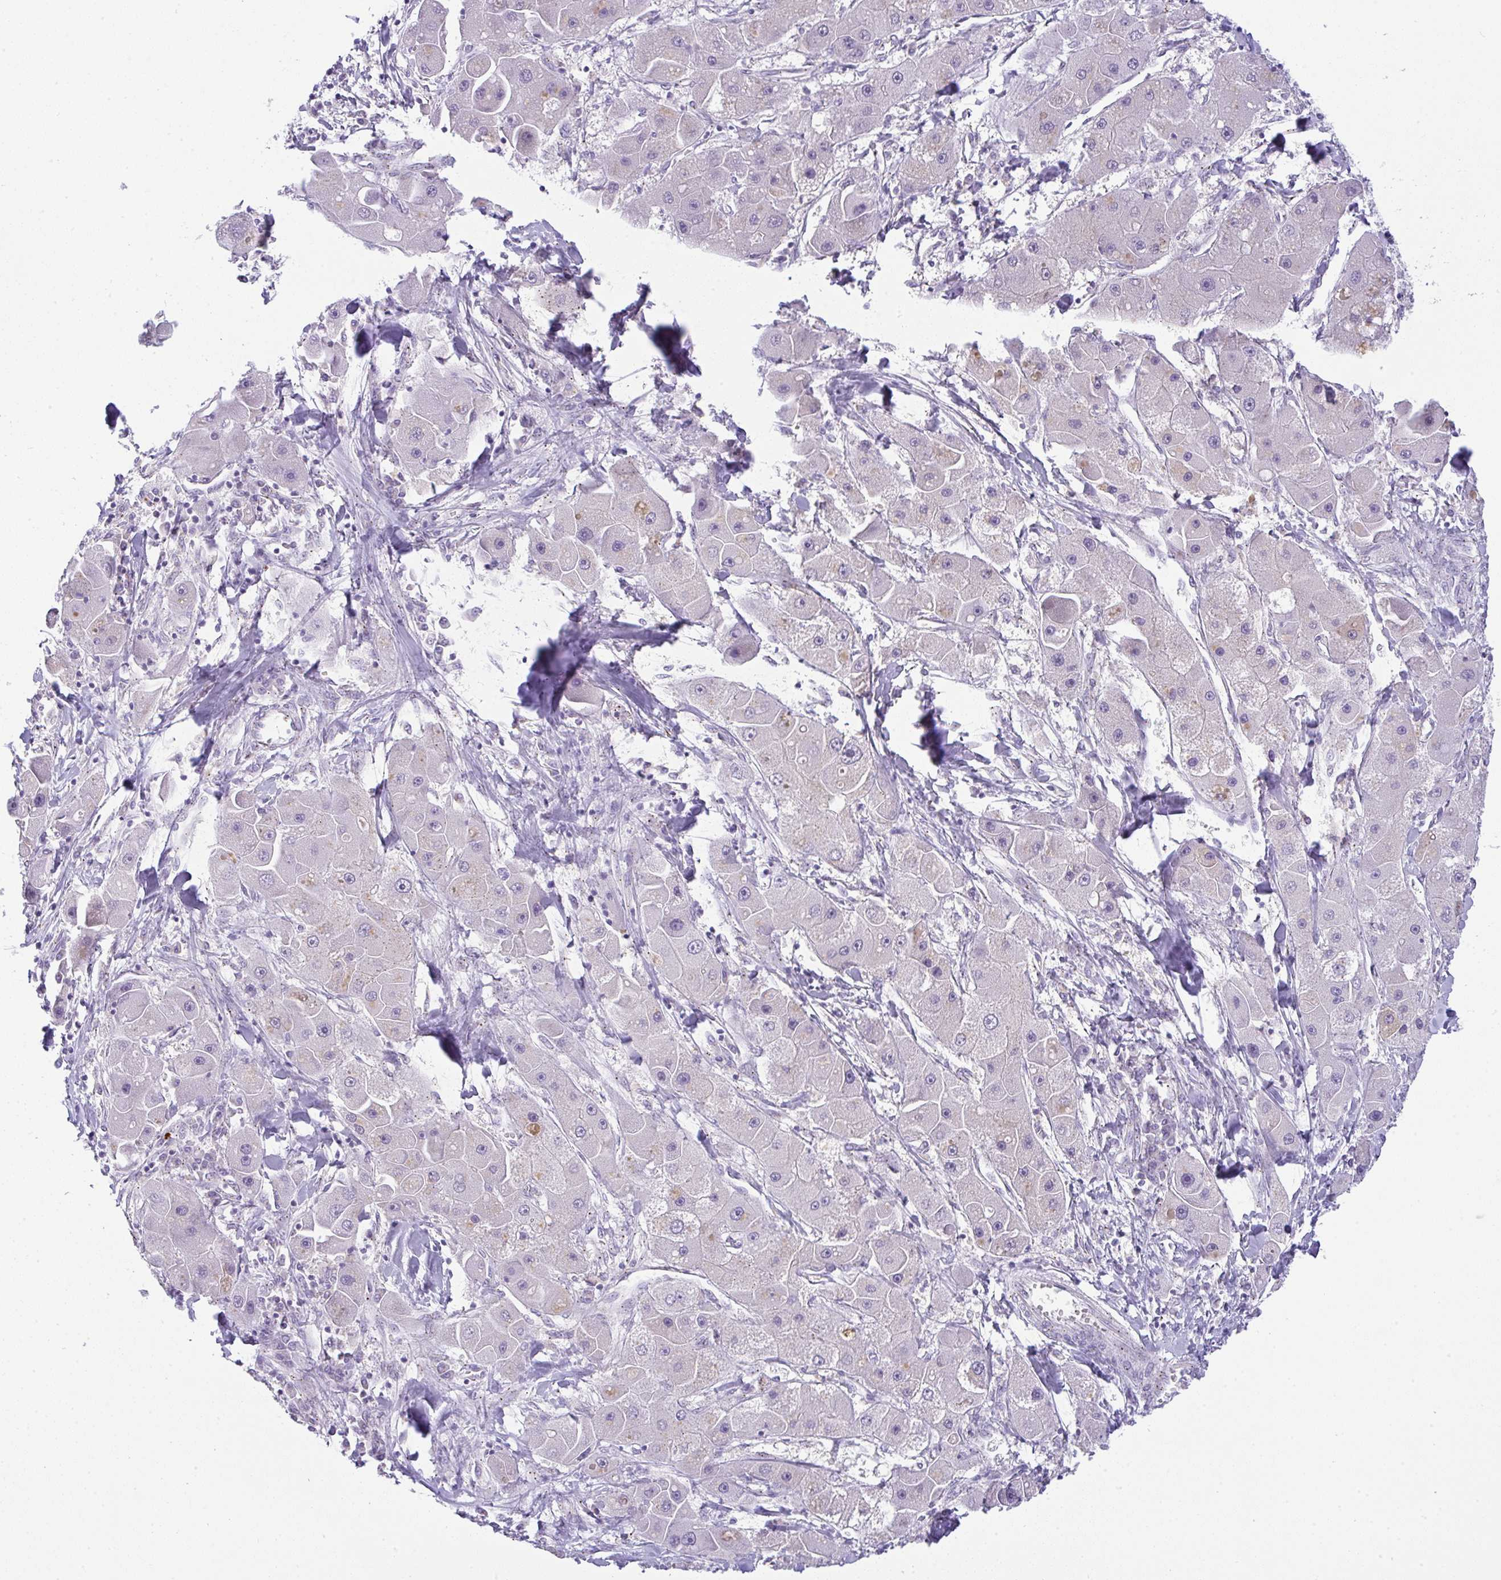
{"staining": {"intensity": "weak", "quantity": "<25%", "location": "cytoplasmic/membranous"}, "tissue": "liver cancer", "cell_type": "Tumor cells", "image_type": "cancer", "snomed": [{"axis": "morphology", "description": "Carcinoma, Hepatocellular, NOS"}, {"axis": "topography", "description": "Liver"}], "caption": "DAB (3,3'-diaminobenzidine) immunohistochemical staining of liver cancer reveals no significant expression in tumor cells.", "gene": "FAM177A1", "patient": {"sex": "male", "age": 24}}